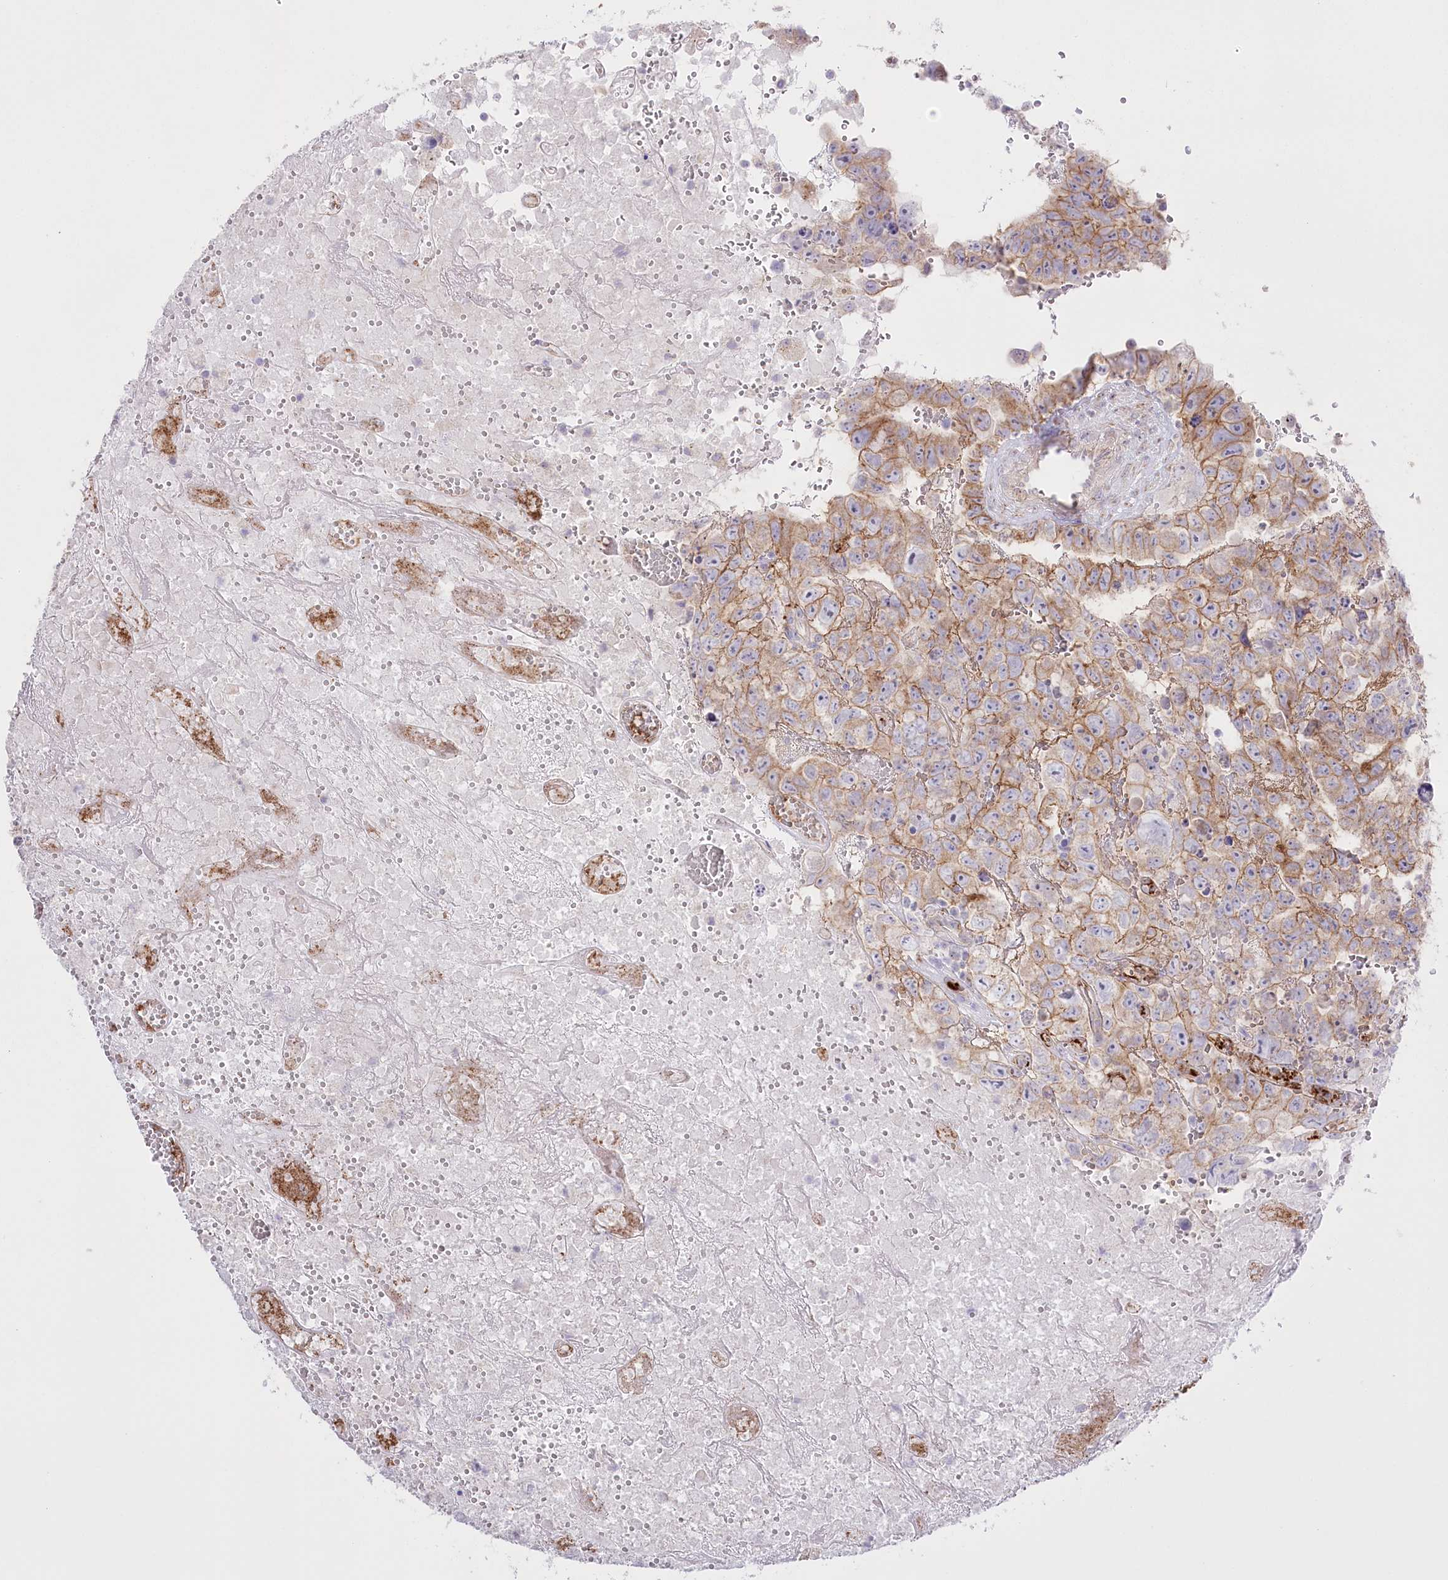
{"staining": {"intensity": "moderate", "quantity": ">75%", "location": "cytoplasmic/membranous"}, "tissue": "testis cancer", "cell_type": "Tumor cells", "image_type": "cancer", "snomed": [{"axis": "morphology", "description": "Carcinoma, Embryonal, NOS"}, {"axis": "topography", "description": "Testis"}], "caption": "Immunohistochemical staining of embryonal carcinoma (testis) shows medium levels of moderate cytoplasmic/membranous positivity in approximately >75% of tumor cells.", "gene": "SLC39A10", "patient": {"sex": "male", "age": 45}}